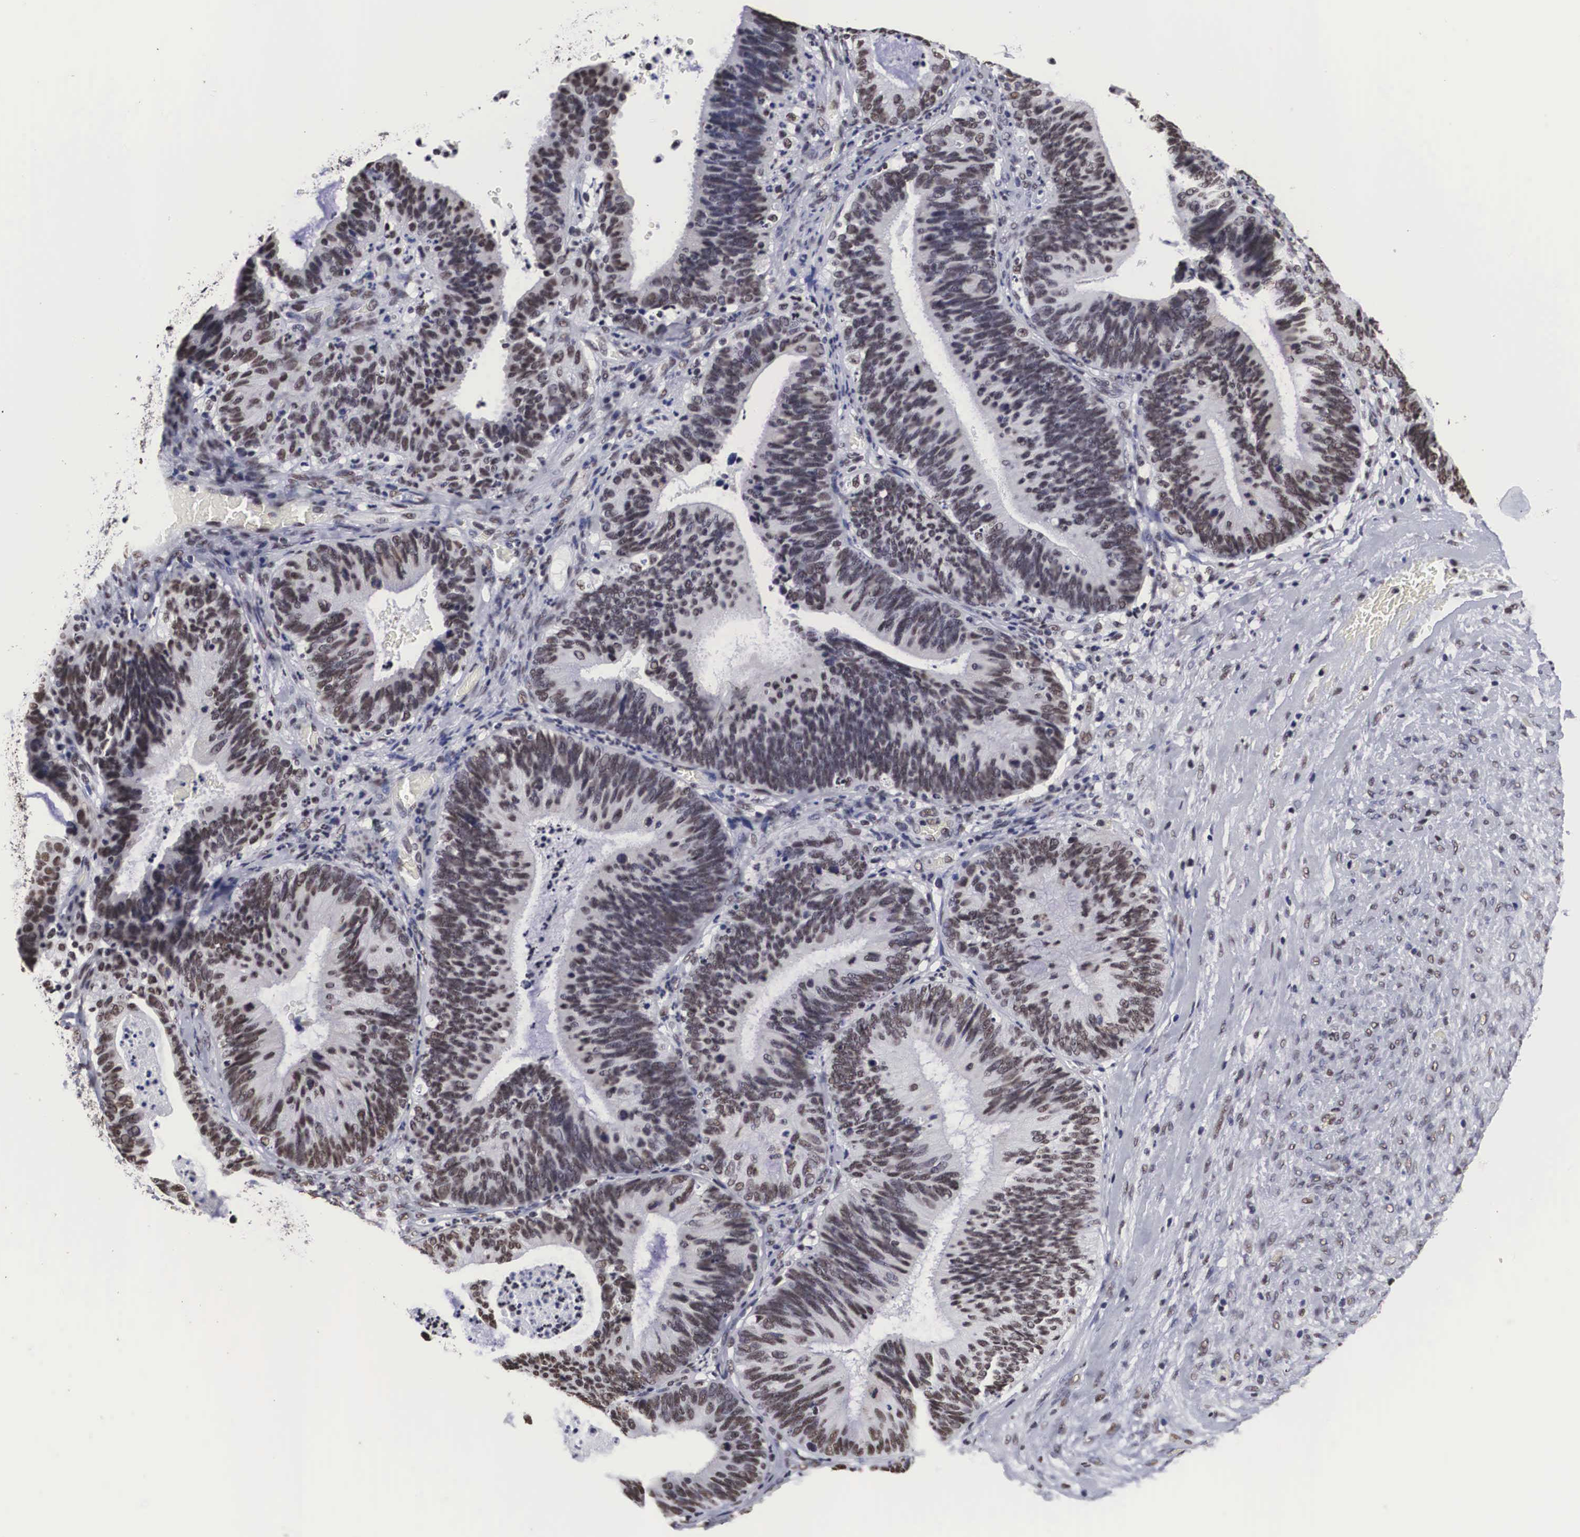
{"staining": {"intensity": "moderate", "quantity": ">75%", "location": "nuclear"}, "tissue": "ovarian cancer", "cell_type": "Tumor cells", "image_type": "cancer", "snomed": [{"axis": "morphology", "description": "Carcinoma, endometroid"}, {"axis": "topography", "description": "Ovary"}], "caption": "Ovarian endometroid carcinoma tissue demonstrates moderate nuclear expression in about >75% of tumor cells, visualized by immunohistochemistry.", "gene": "ACIN1", "patient": {"sex": "female", "age": 52}}